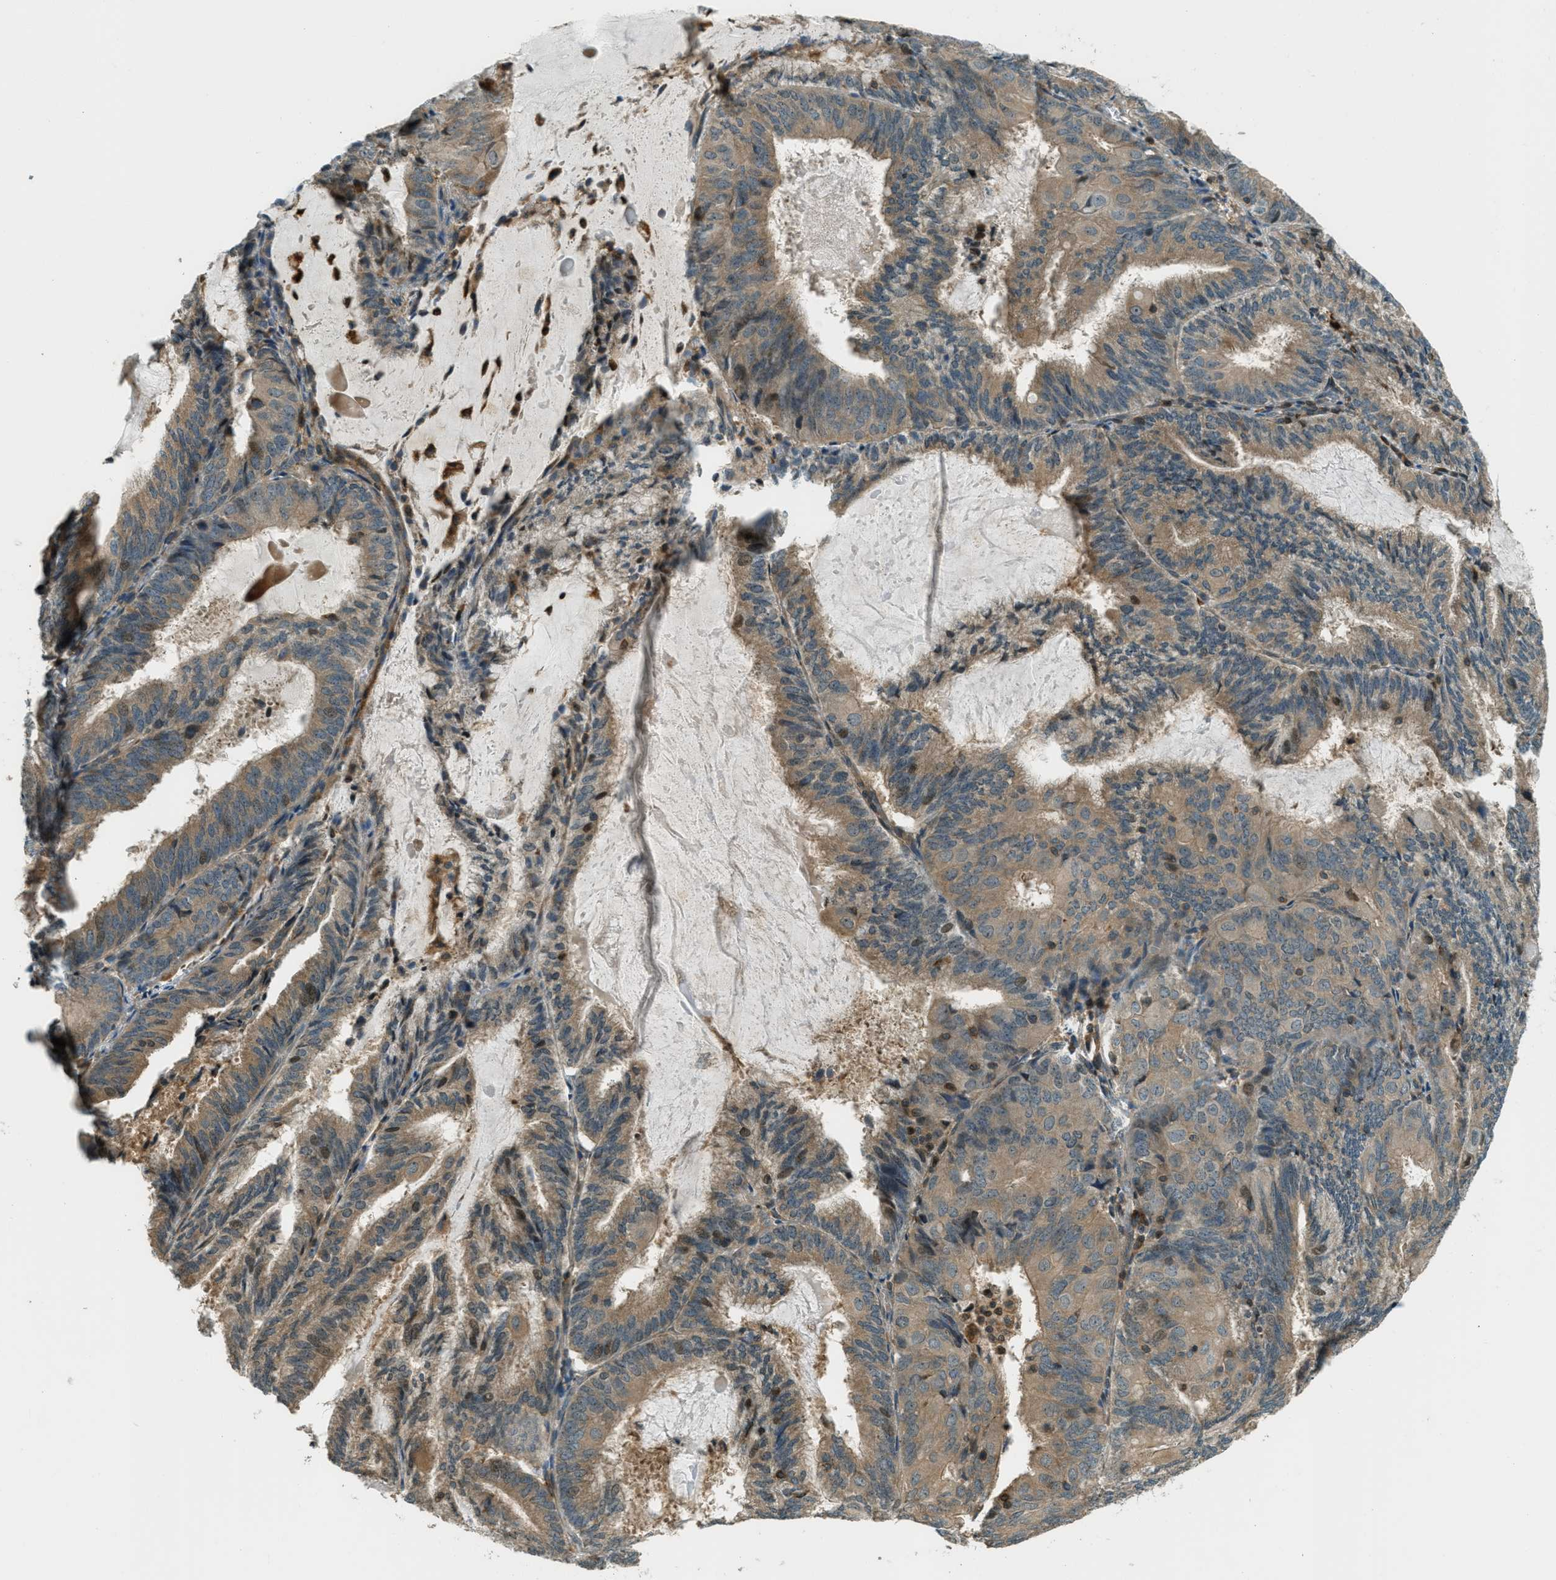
{"staining": {"intensity": "moderate", "quantity": ">75%", "location": "cytoplasmic/membranous,nuclear"}, "tissue": "endometrial cancer", "cell_type": "Tumor cells", "image_type": "cancer", "snomed": [{"axis": "morphology", "description": "Adenocarcinoma, NOS"}, {"axis": "topography", "description": "Endometrium"}], "caption": "Human adenocarcinoma (endometrial) stained with a protein marker reveals moderate staining in tumor cells.", "gene": "PTPN23", "patient": {"sex": "female", "age": 81}}